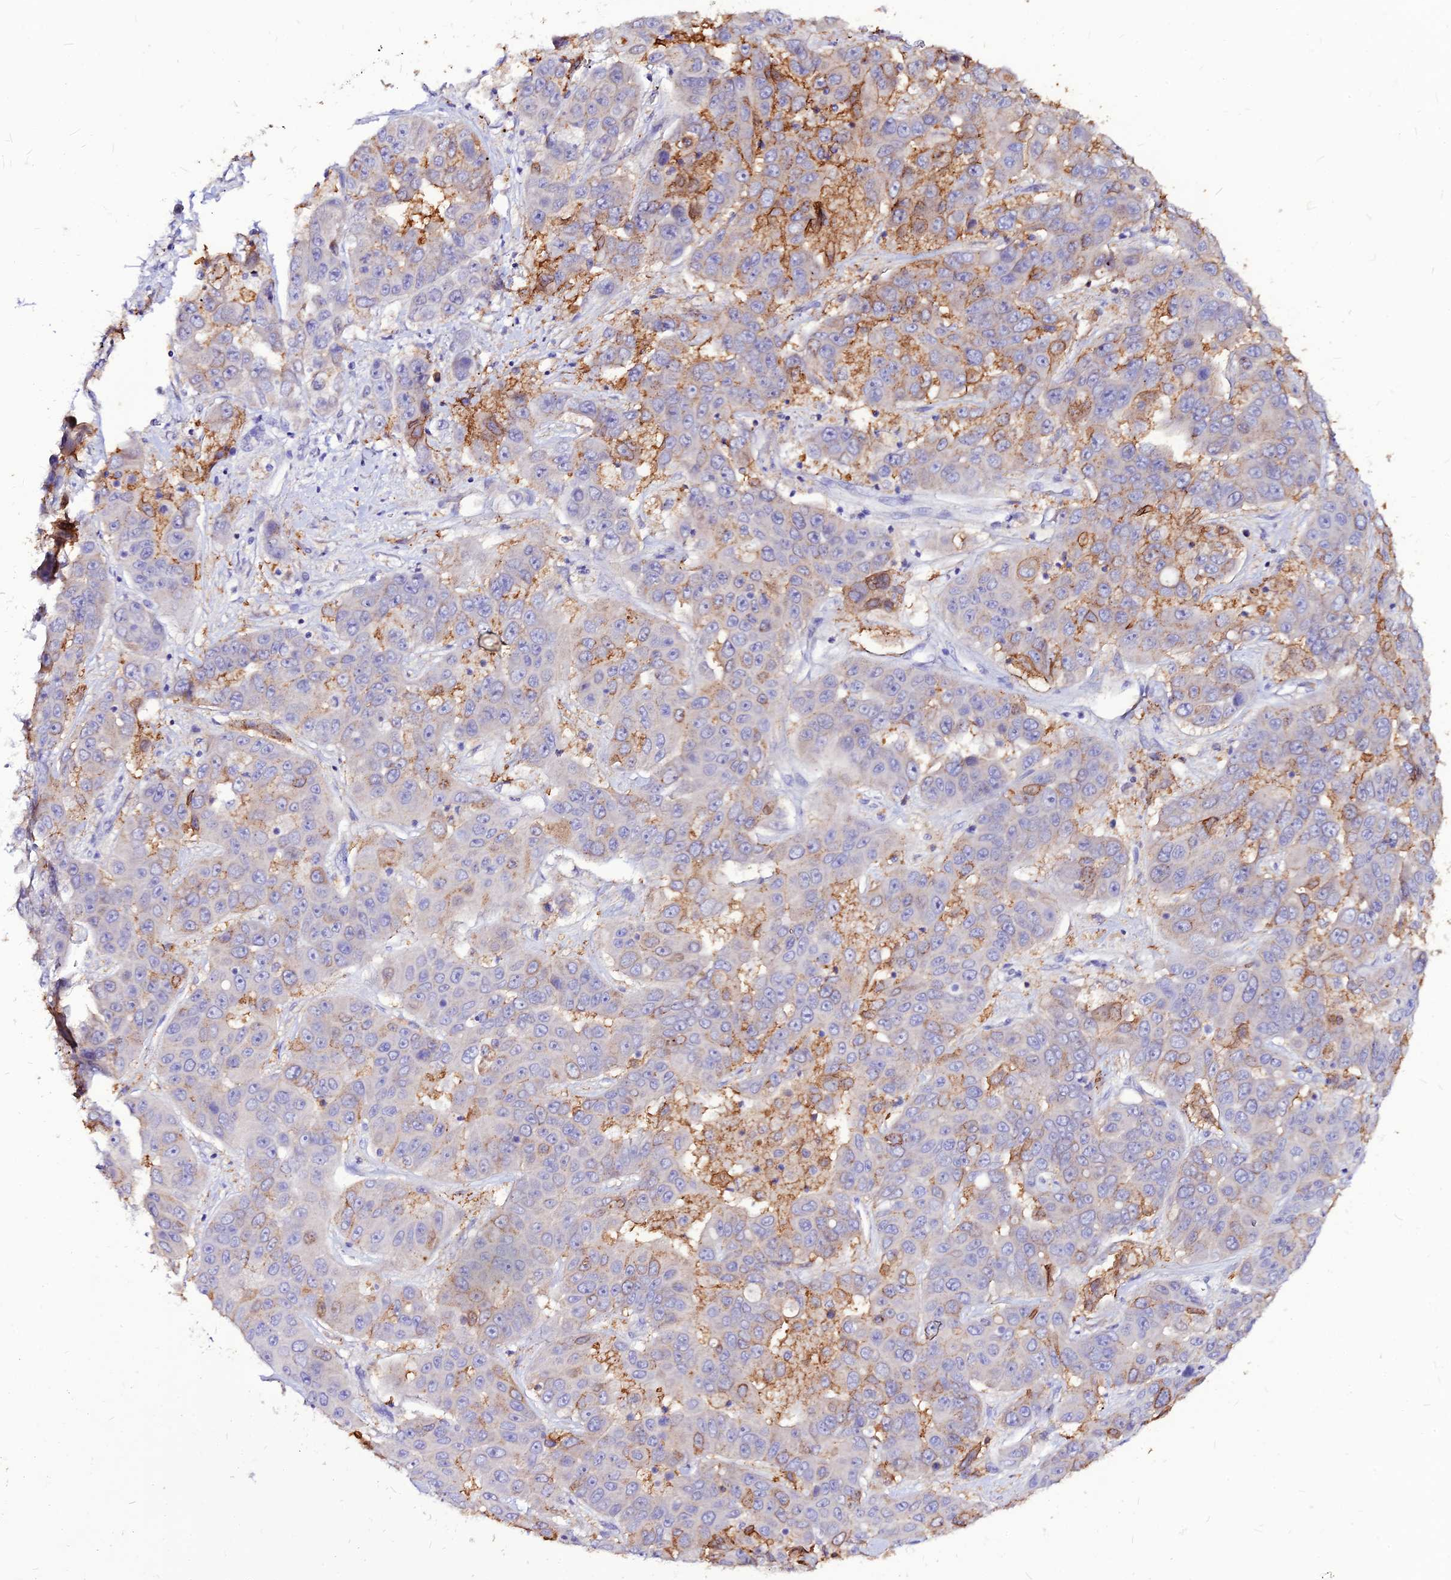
{"staining": {"intensity": "moderate", "quantity": "<25%", "location": "cytoplasmic/membranous"}, "tissue": "liver cancer", "cell_type": "Tumor cells", "image_type": "cancer", "snomed": [{"axis": "morphology", "description": "Cholangiocarcinoma"}, {"axis": "topography", "description": "Liver"}], "caption": "Protein staining displays moderate cytoplasmic/membranous expression in approximately <25% of tumor cells in liver cancer (cholangiocarcinoma).", "gene": "CZIB", "patient": {"sex": "female", "age": 52}}